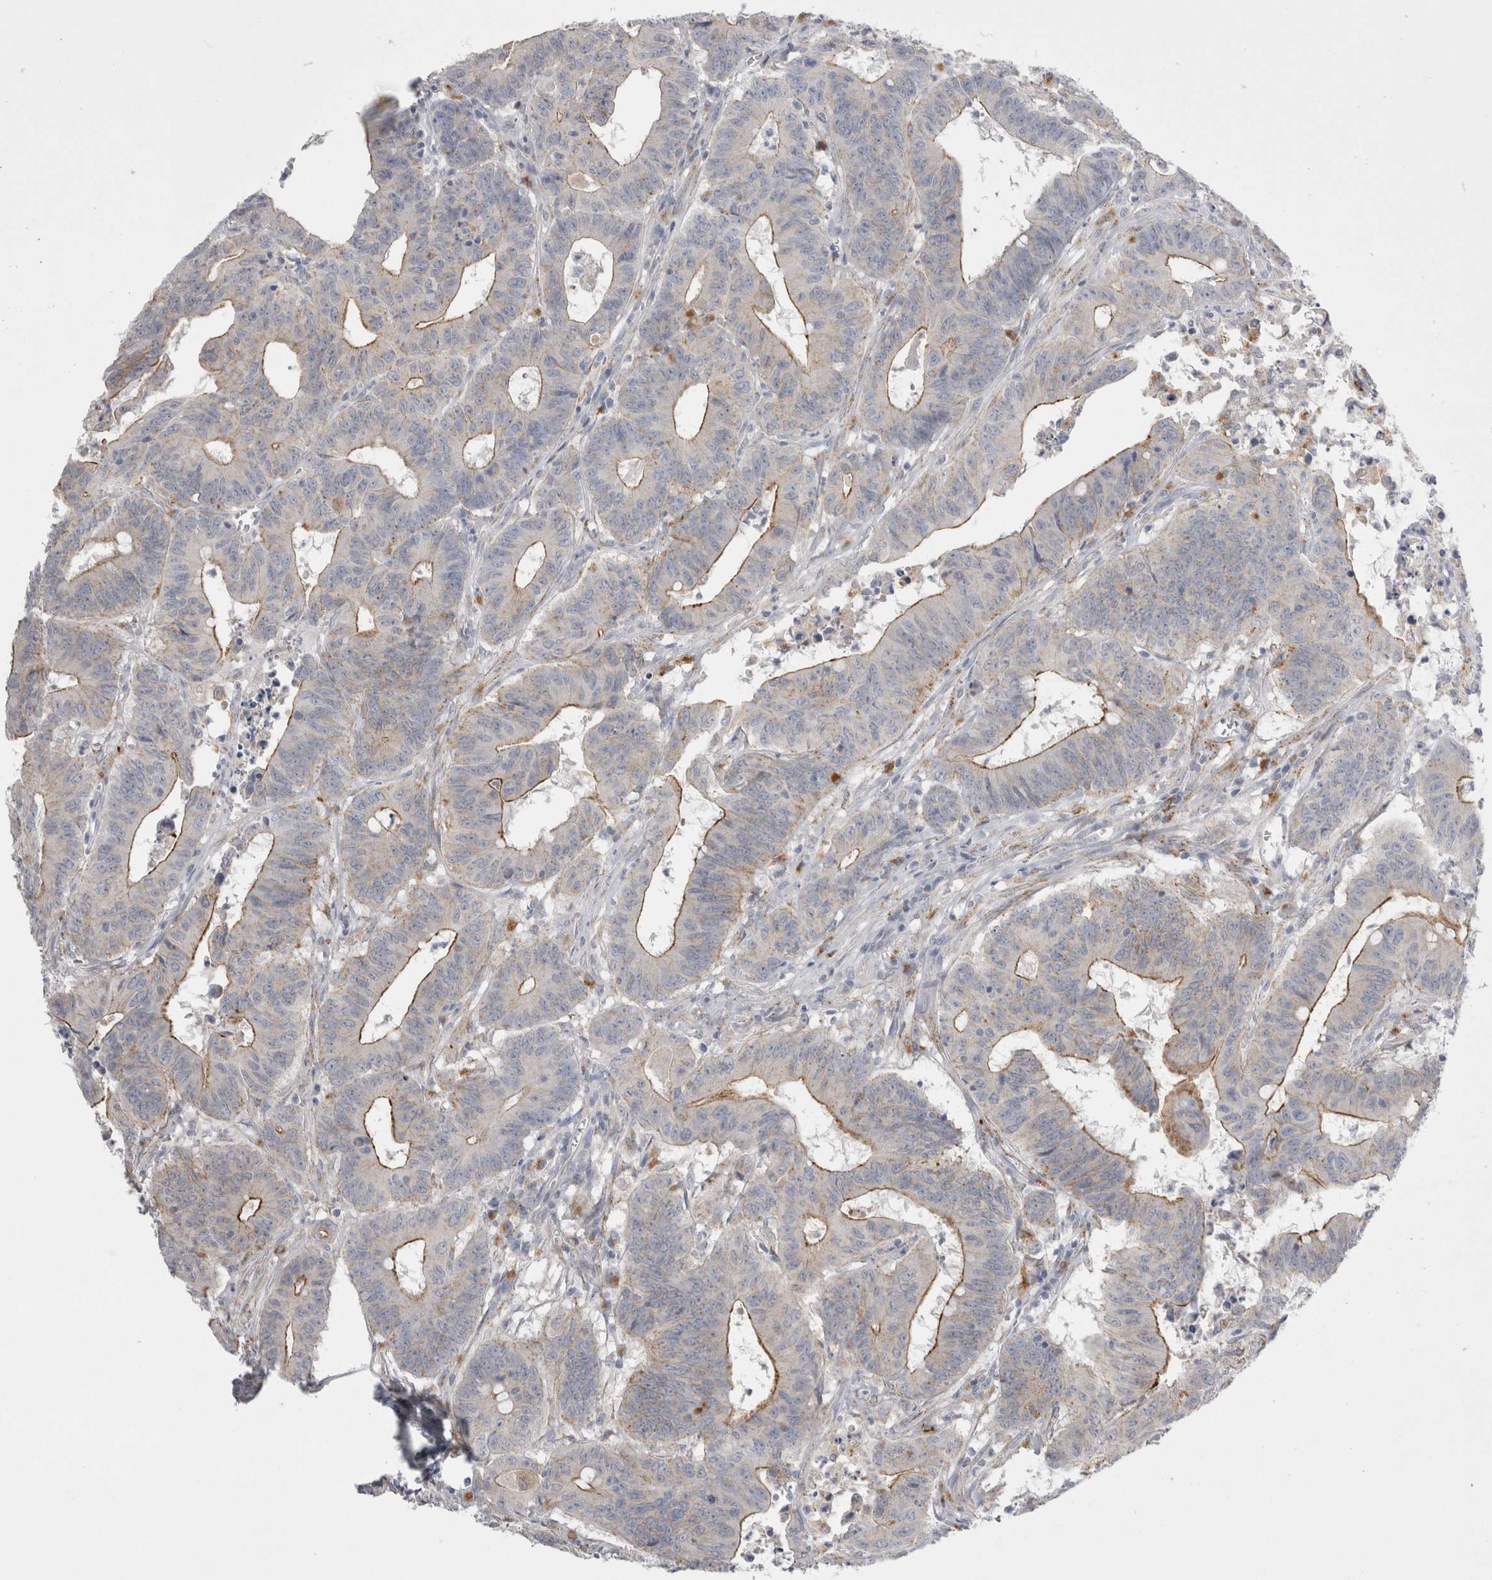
{"staining": {"intensity": "weak", "quantity": "25%-75%", "location": "cytoplasmic/membranous"}, "tissue": "colorectal cancer", "cell_type": "Tumor cells", "image_type": "cancer", "snomed": [{"axis": "morphology", "description": "Adenocarcinoma, NOS"}, {"axis": "topography", "description": "Colon"}], "caption": "DAB (3,3'-diaminobenzidine) immunohistochemical staining of human colorectal adenocarcinoma displays weak cytoplasmic/membranous protein staining in approximately 25%-75% of tumor cells.", "gene": "EPDR1", "patient": {"sex": "male", "age": 45}}